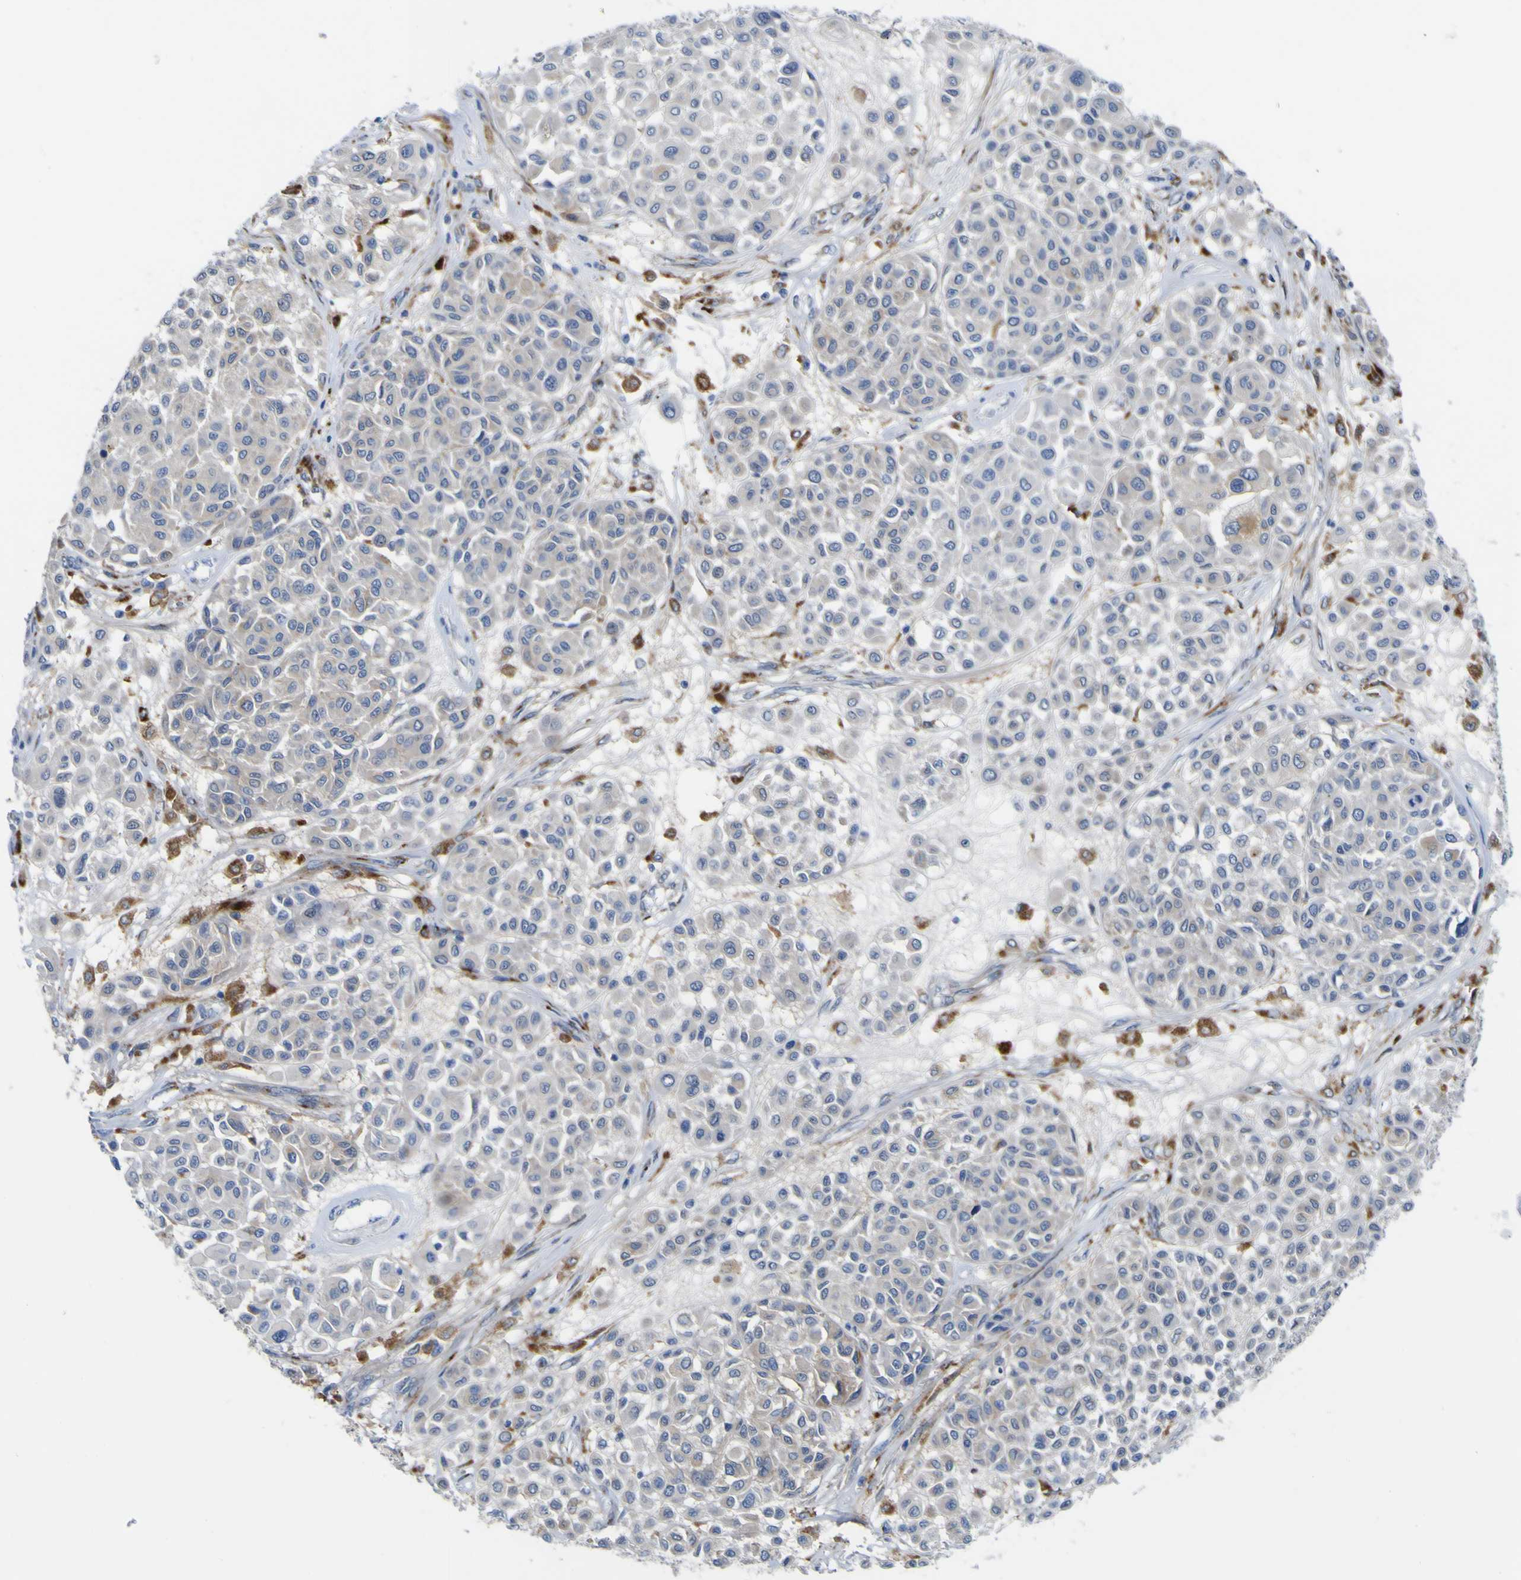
{"staining": {"intensity": "negative", "quantity": "none", "location": "none"}, "tissue": "melanoma", "cell_type": "Tumor cells", "image_type": "cancer", "snomed": [{"axis": "morphology", "description": "Malignant melanoma, Metastatic site"}, {"axis": "topography", "description": "Soft tissue"}], "caption": "Malignant melanoma (metastatic site) was stained to show a protein in brown. There is no significant staining in tumor cells.", "gene": "PTPRF", "patient": {"sex": "male", "age": 41}}